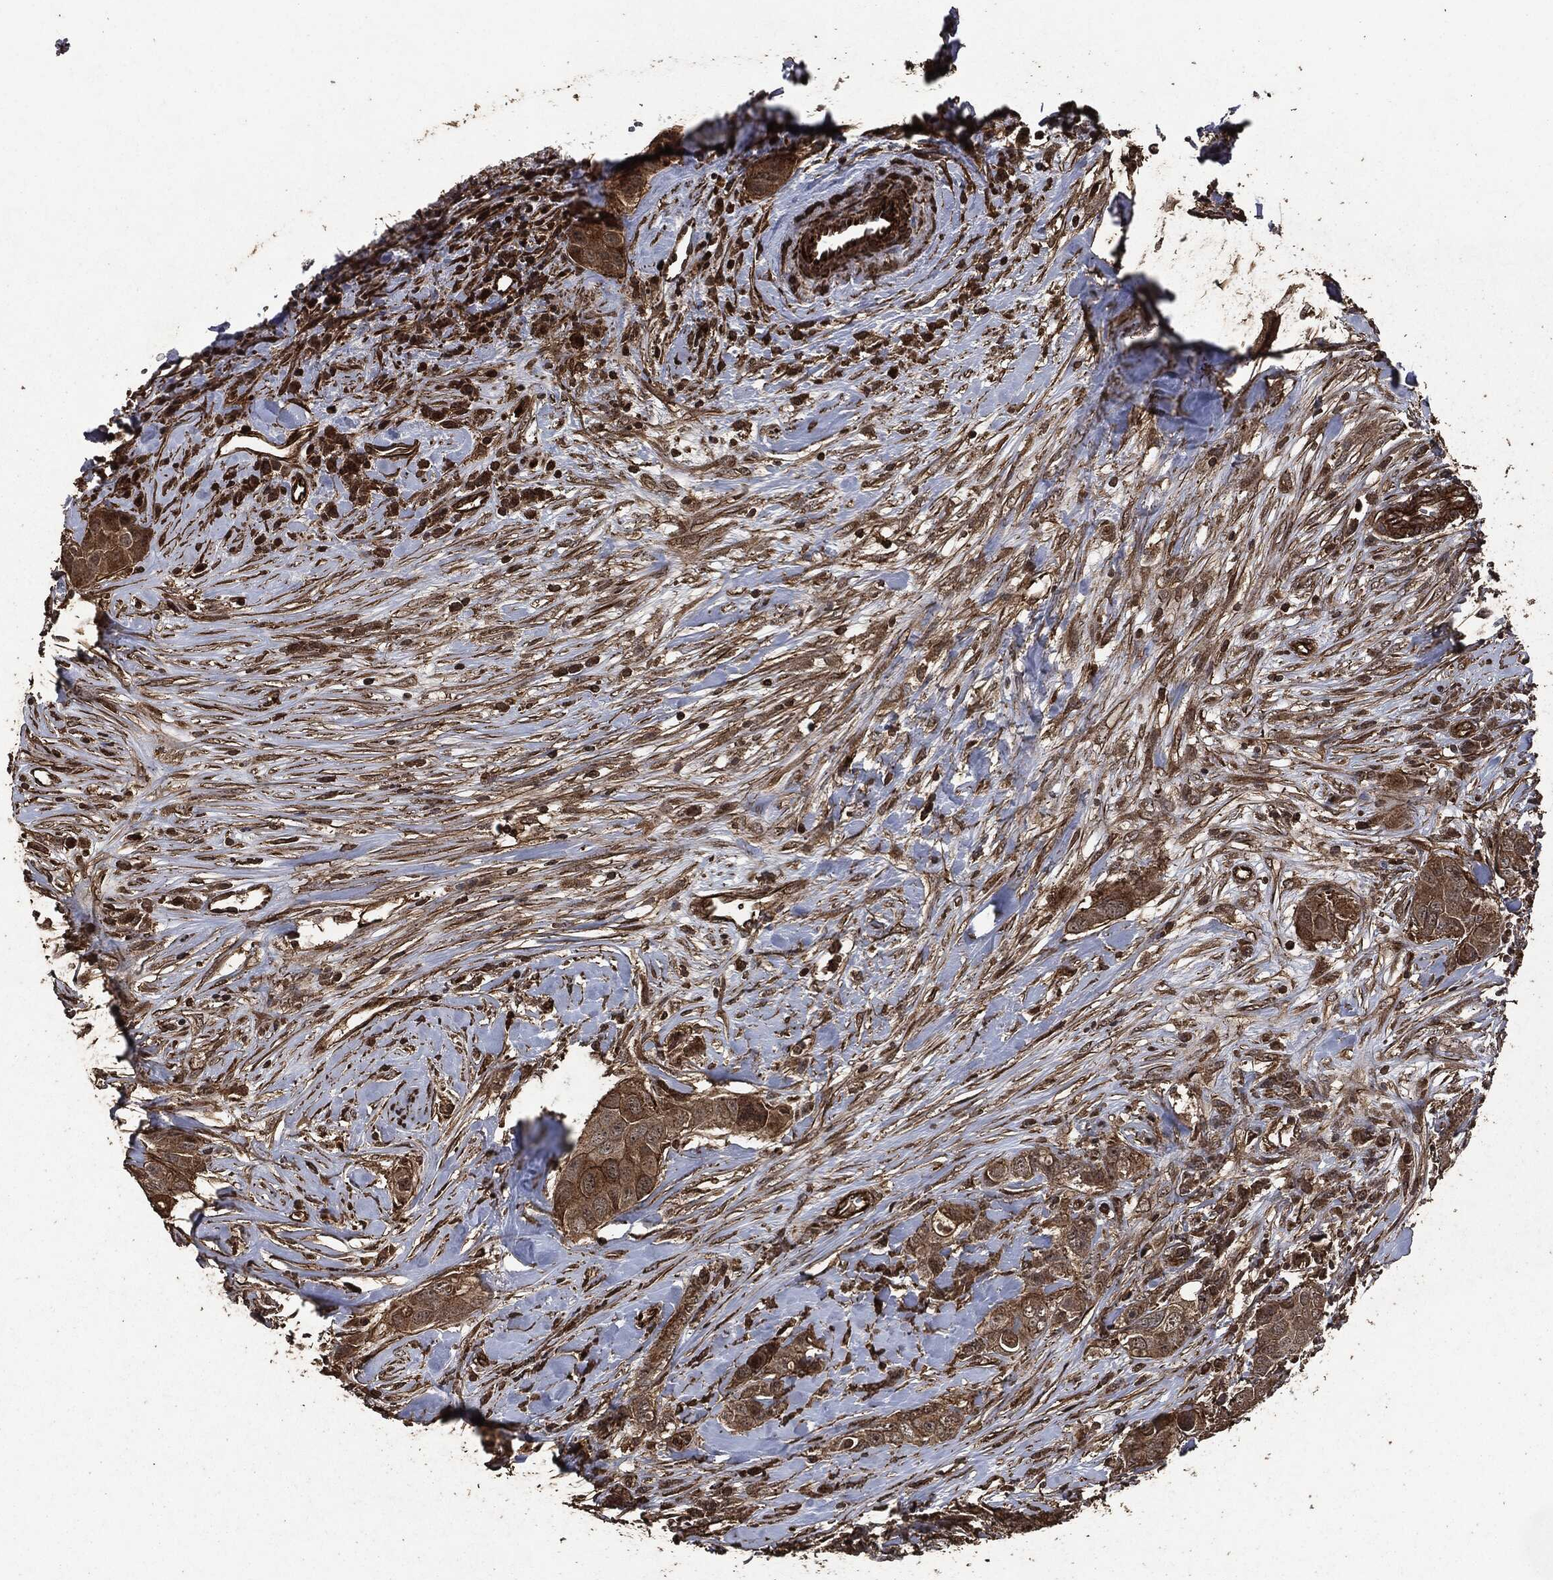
{"staining": {"intensity": "strong", "quantity": "25%-75%", "location": "cytoplasmic/membranous"}, "tissue": "breast cancer", "cell_type": "Tumor cells", "image_type": "cancer", "snomed": [{"axis": "morphology", "description": "Duct carcinoma"}, {"axis": "topography", "description": "Breast"}], "caption": "Immunohistochemical staining of human infiltrating ductal carcinoma (breast) demonstrates high levels of strong cytoplasmic/membranous protein positivity in approximately 25%-75% of tumor cells.", "gene": "HRAS", "patient": {"sex": "female", "age": 43}}